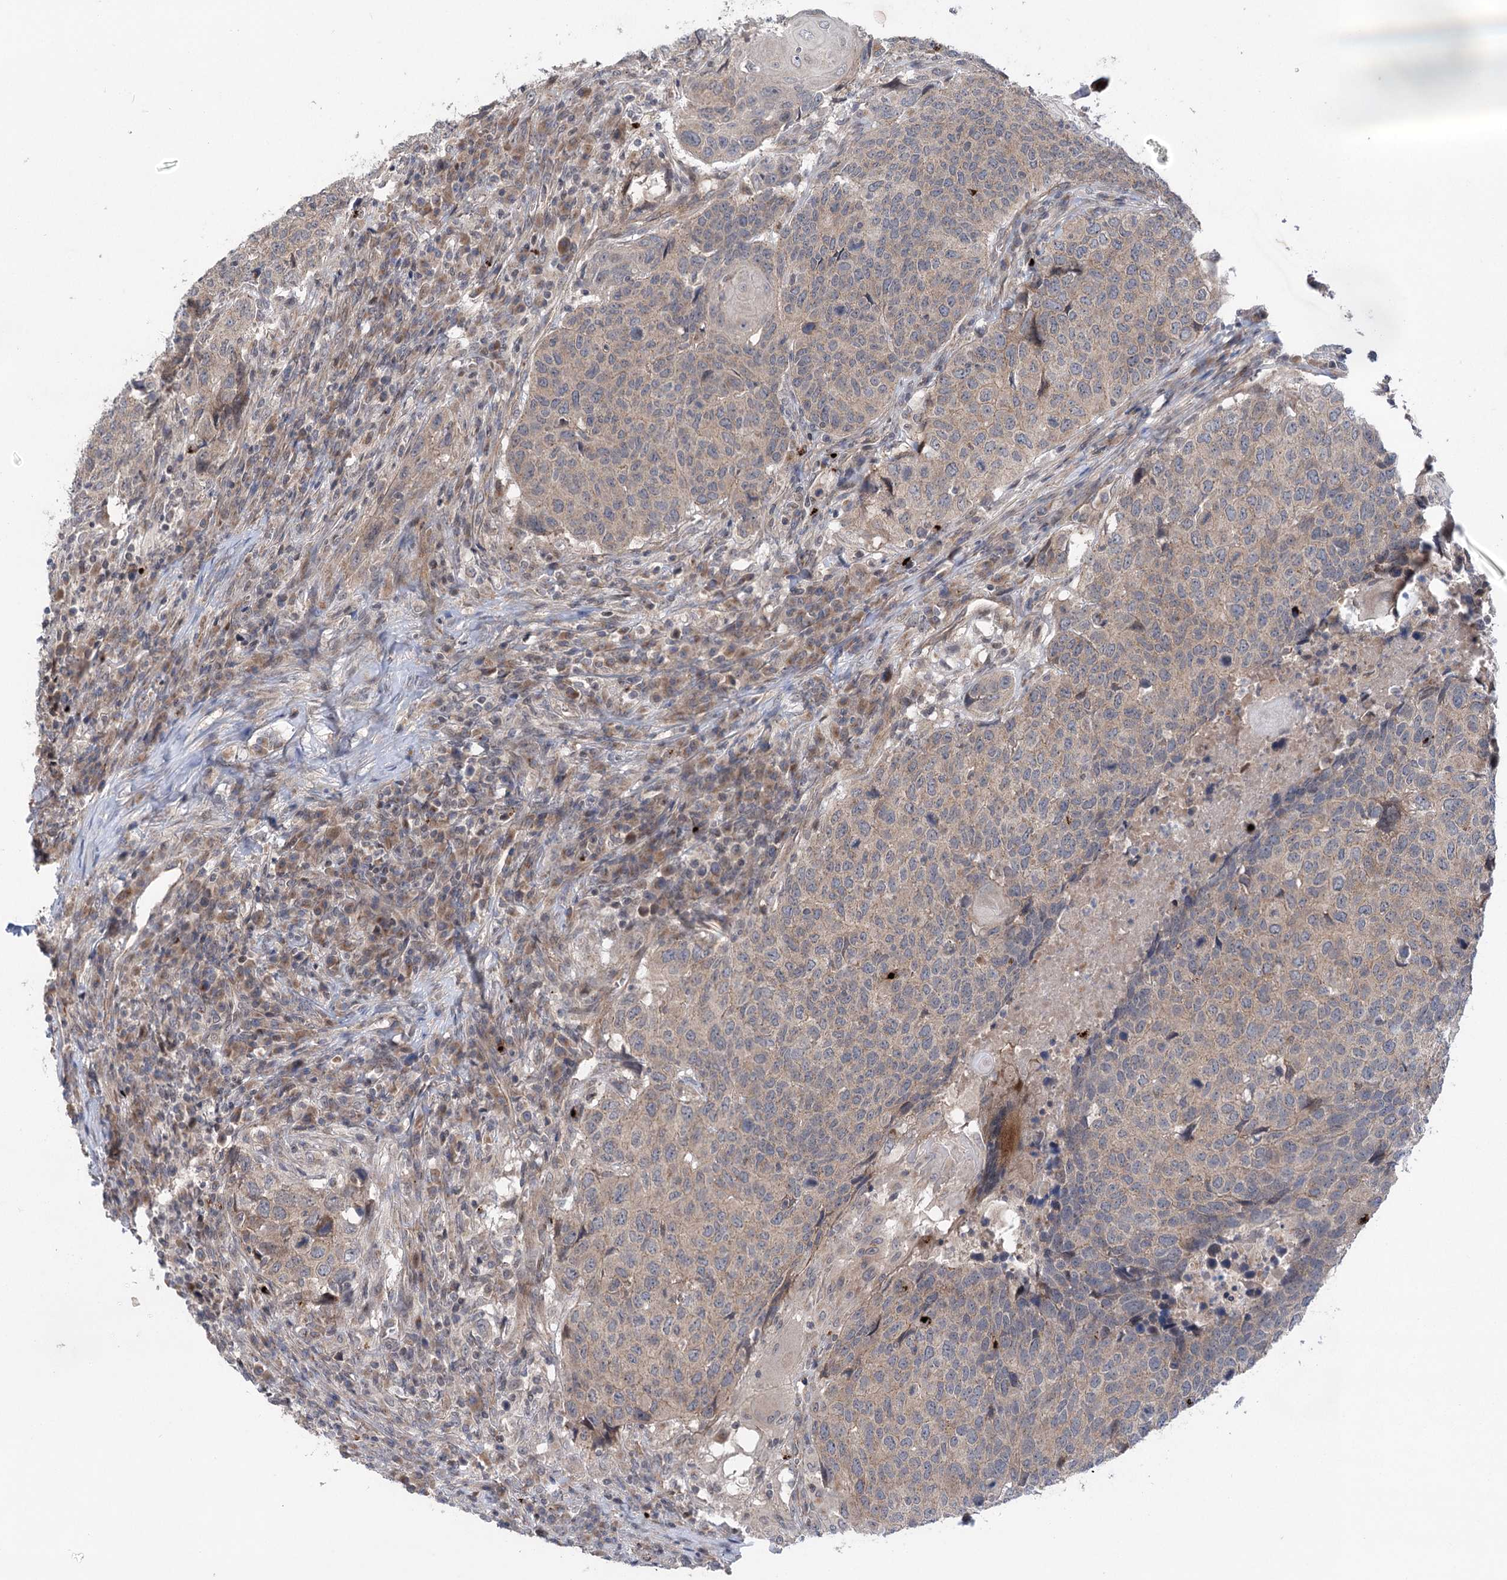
{"staining": {"intensity": "weak", "quantity": "25%-75%", "location": "cytoplasmic/membranous"}, "tissue": "head and neck cancer", "cell_type": "Tumor cells", "image_type": "cancer", "snomed": [{"axis": "morphology", "description": "Squamous cell carcinoma, NOS"}, {"axis": "topography", "description": "Head-Neck"}], "caption": "Immunohistochemistry (DAB (3,3'-diaminobenzidine)) staining of human head and neck cancer displays weak cytoplasmic/membranous protein positivity in approximately 25%-75% of tumor cells.", "gene": "METTL24", "patient": {"sex": "male", "age": 66}}